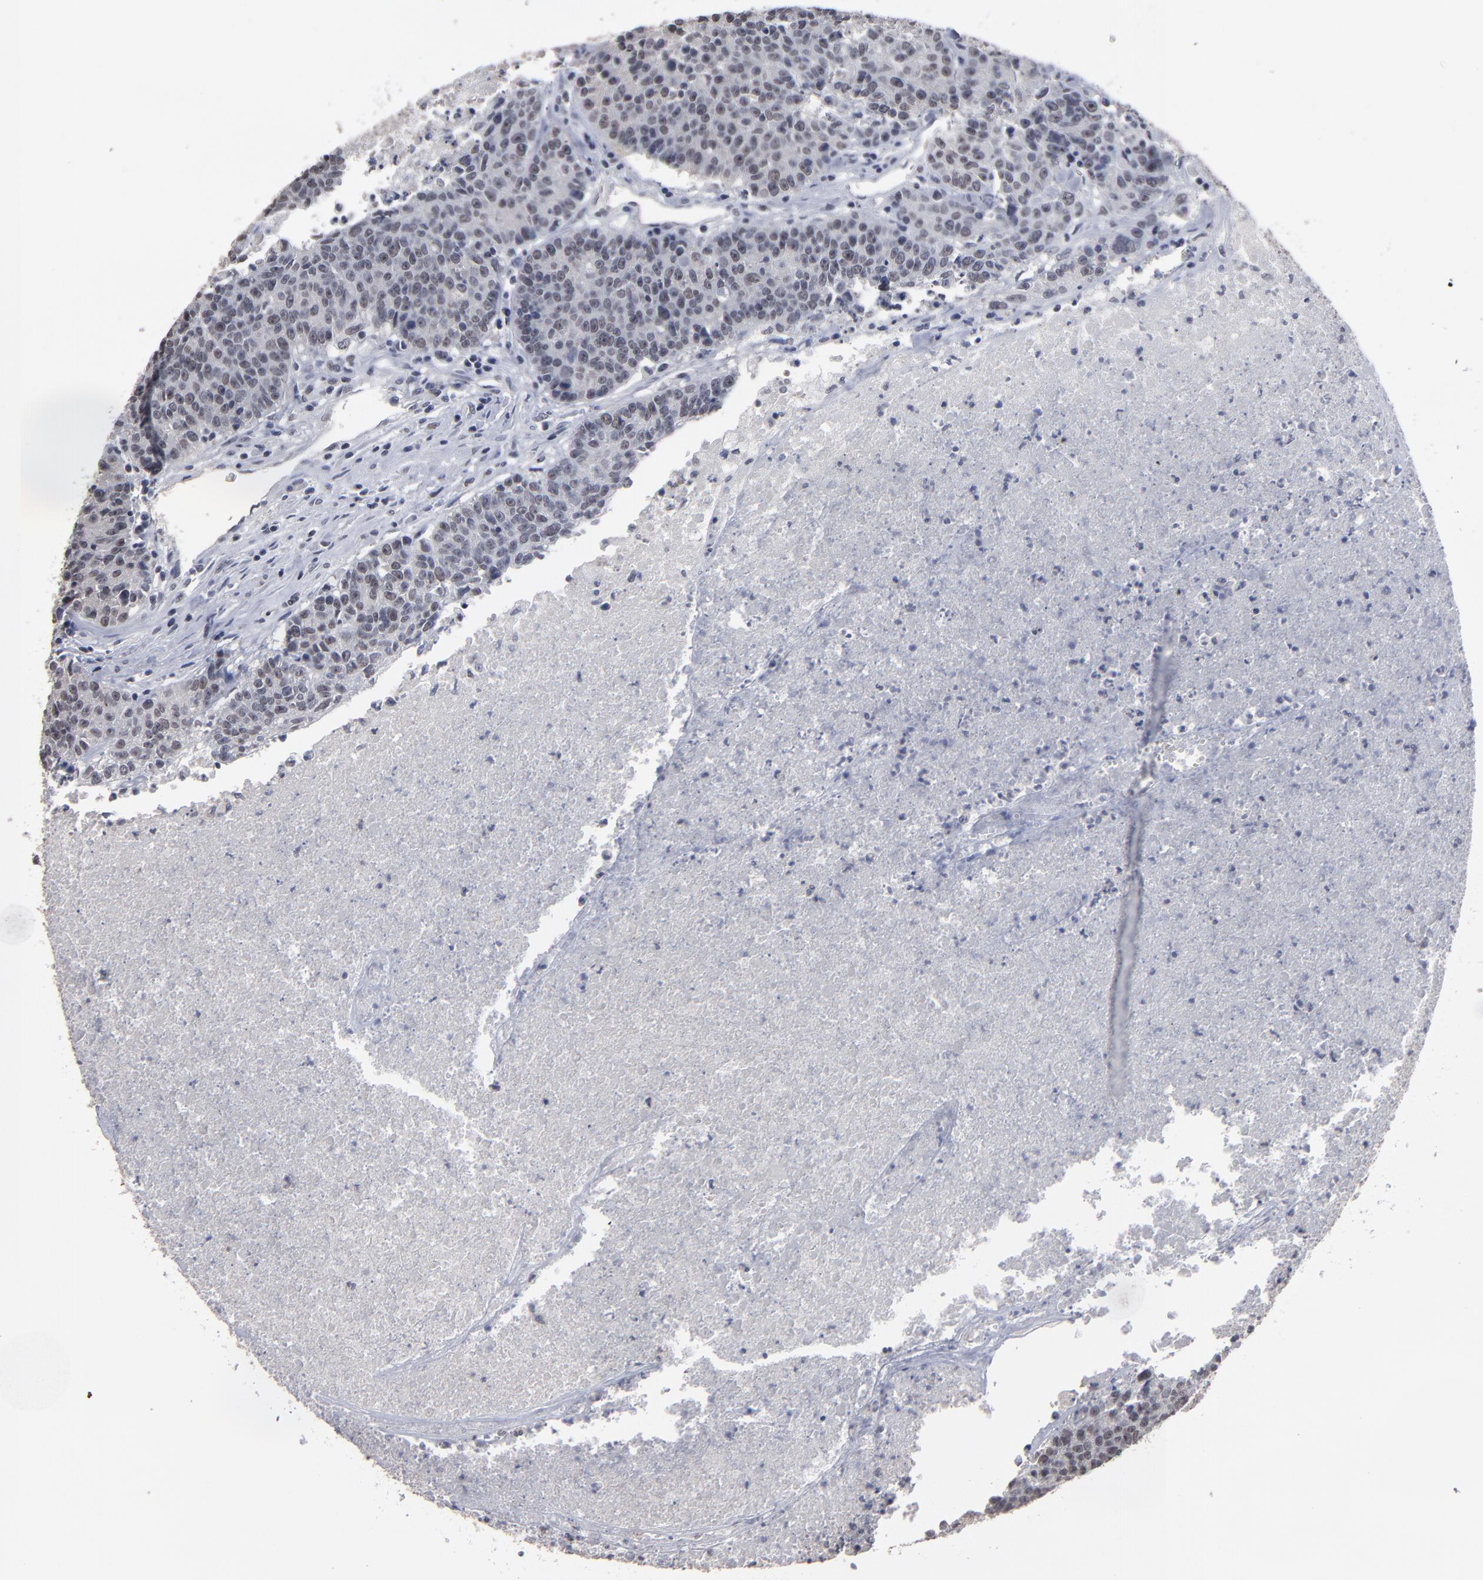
{"staining": {"intensity": "weak", "quantity": "<25%", "location": "nuclear"}, "tissue": "colorectal cancer", "cell_type": "Tumor cells", "image_type": "cancer", "snomed": [{"axis": "morphology", "description": "Adenocarcinoma, NOS"}, {"axis": "topography", "description": "Colon"}], "caption": "A histopathology image of adenocarcinoma (colorectal) stained for a protein demonstrates no brown staining in tumor cells.", "gene": "SSRP1", "patient": {"sex": "female", "age": 53}}